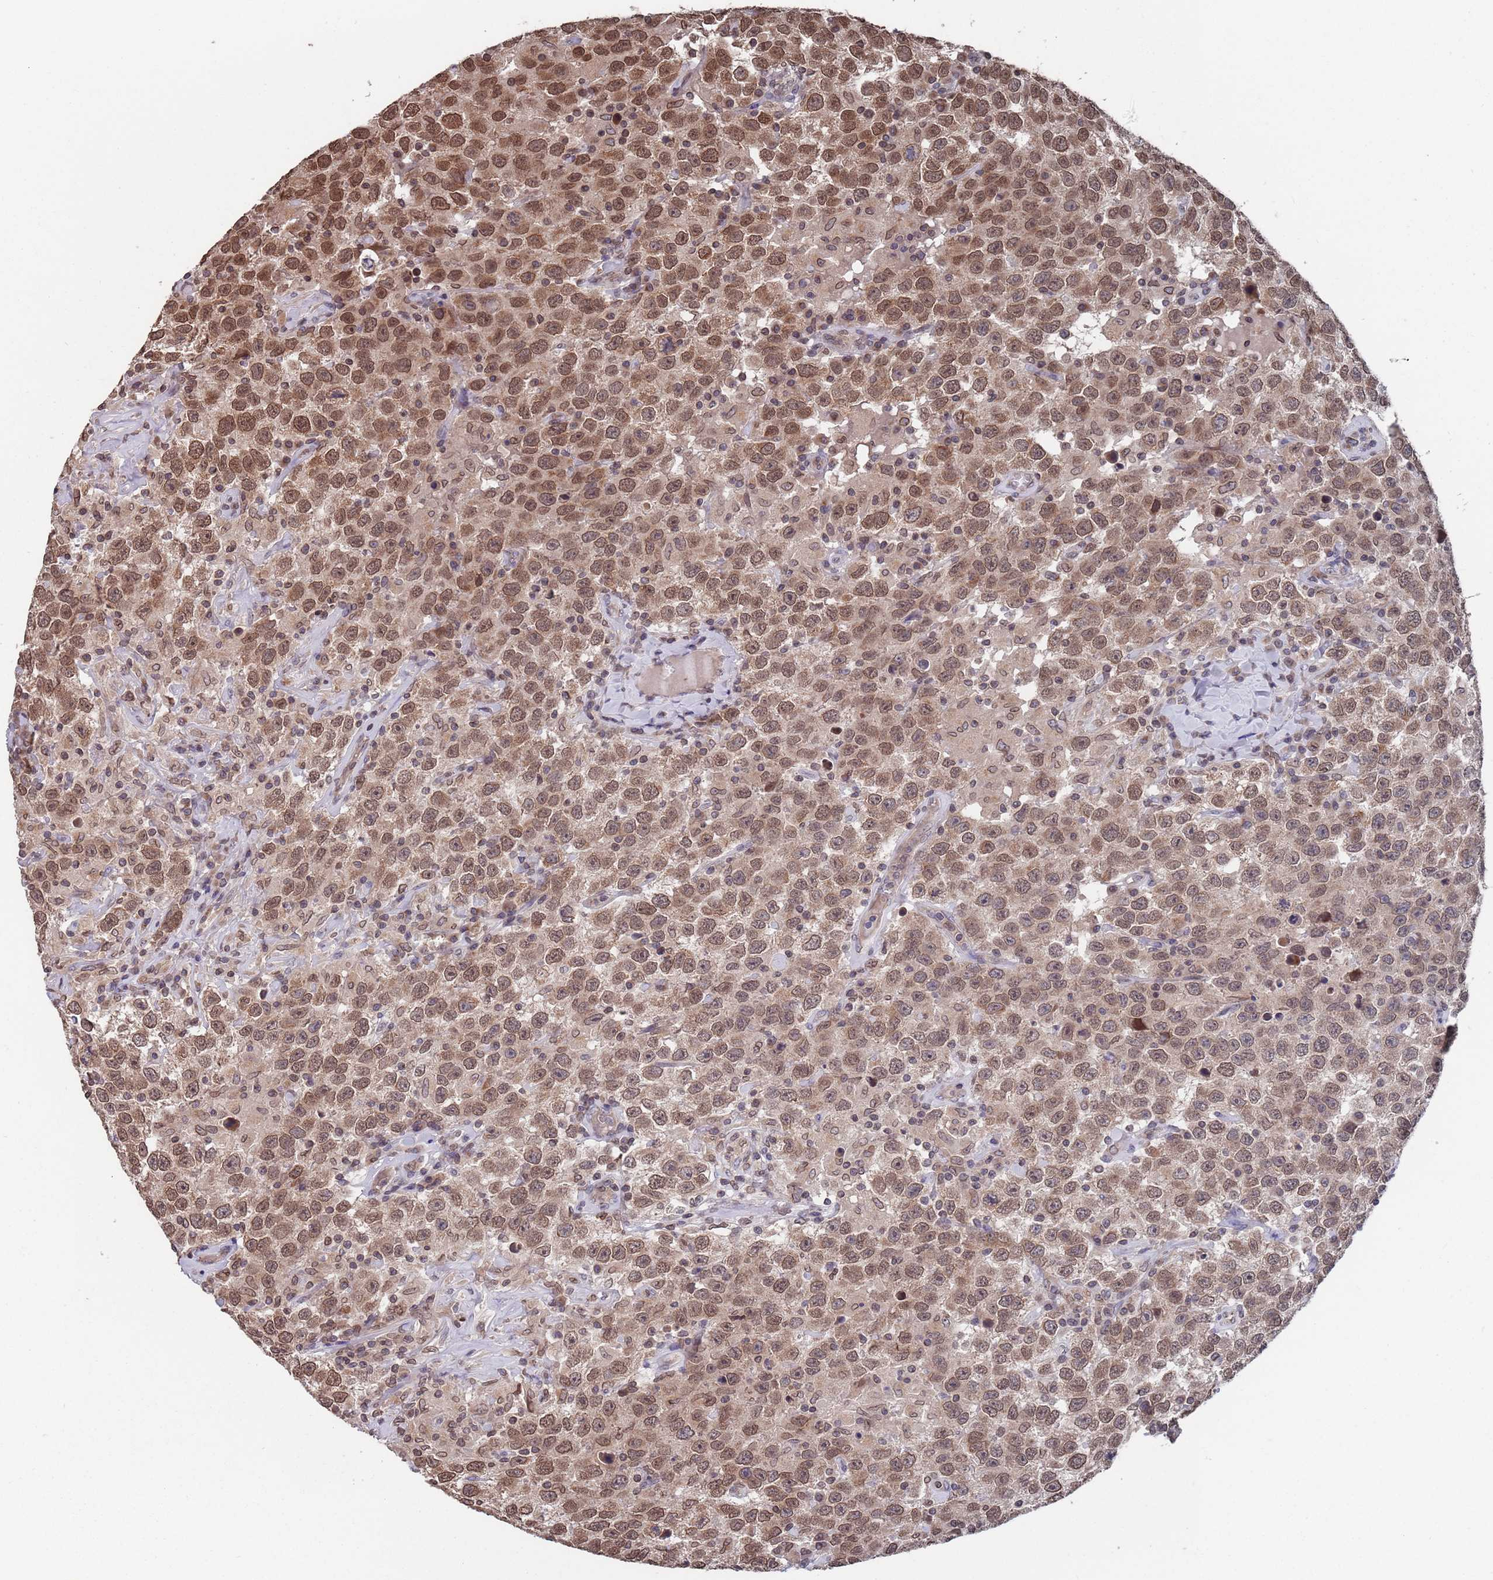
{"staining": {"intensity": "moderate", "quantity": ">75%", "location": "cytoplasmic/membranous,nuclear"}, "tissue": "testis cancer", "cell_type": "Tumor cells", "image_type": "cancer", "snomed": [{"axis": "morphology", "description": "Seminoma, NOS"}, {"axis": "topography", "description": "Testis"}], "caption": "Immunohistochemical staining of testis cancer demonstrates medium levels of moderate cytoplasmic/membranous and nuclear protein positivity in about >75% of tumor cells.", "gene": "SDHAF3", "patient": {"sex": "male", "age": 41}}